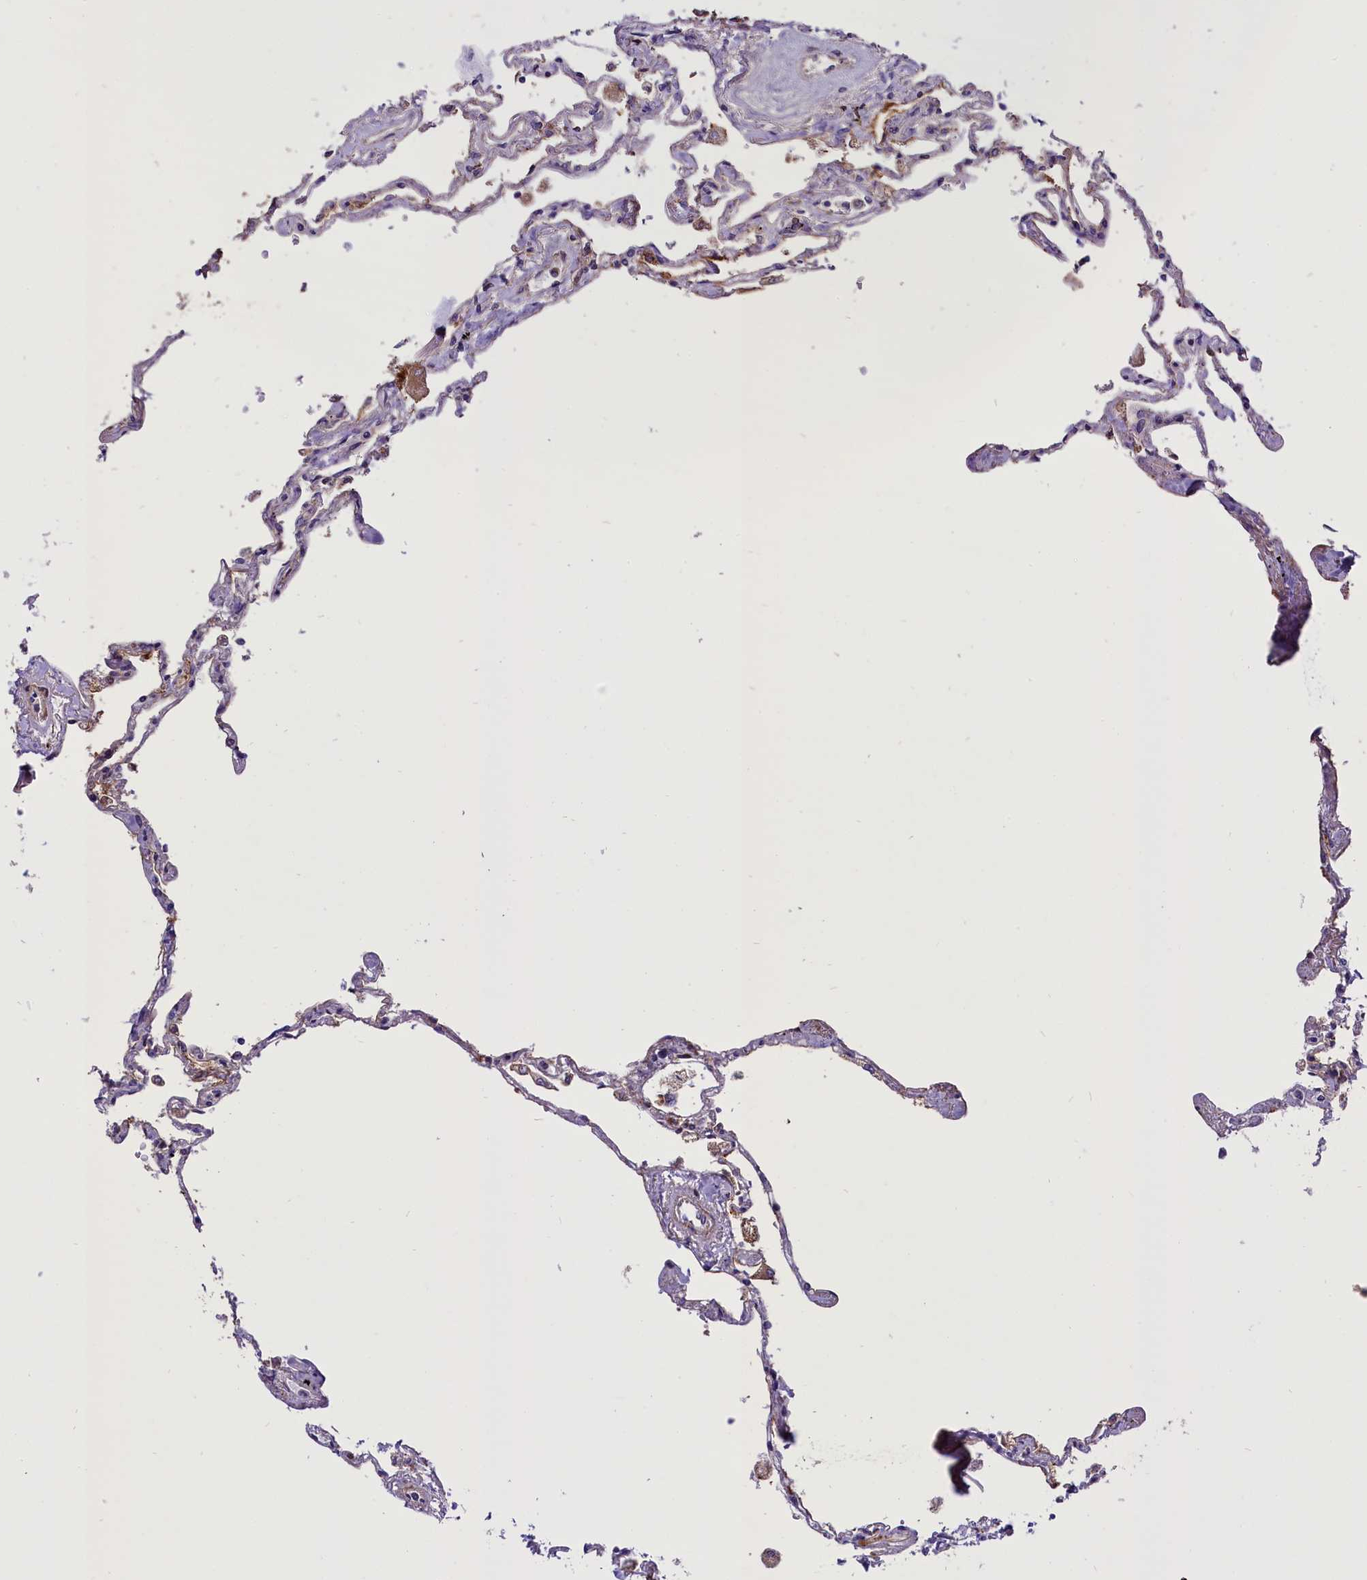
{"staining": {"intensity": "negative", "quantity": "none", "location": "none"}, "tissue": "lung", "cell_type": "Alveolar cells", "image_type": "normal", "snomed": [{"axis": "morphology", "description": "Normal tissue, NOS"}, {"axis": "topography", "description": "Lung"}], "caption": "Histopathology image shows no protein staining in alveolar cells of unremarkable lung.", "gene": "PTPRU", "patient": {"sex": "female", "age": 67}}